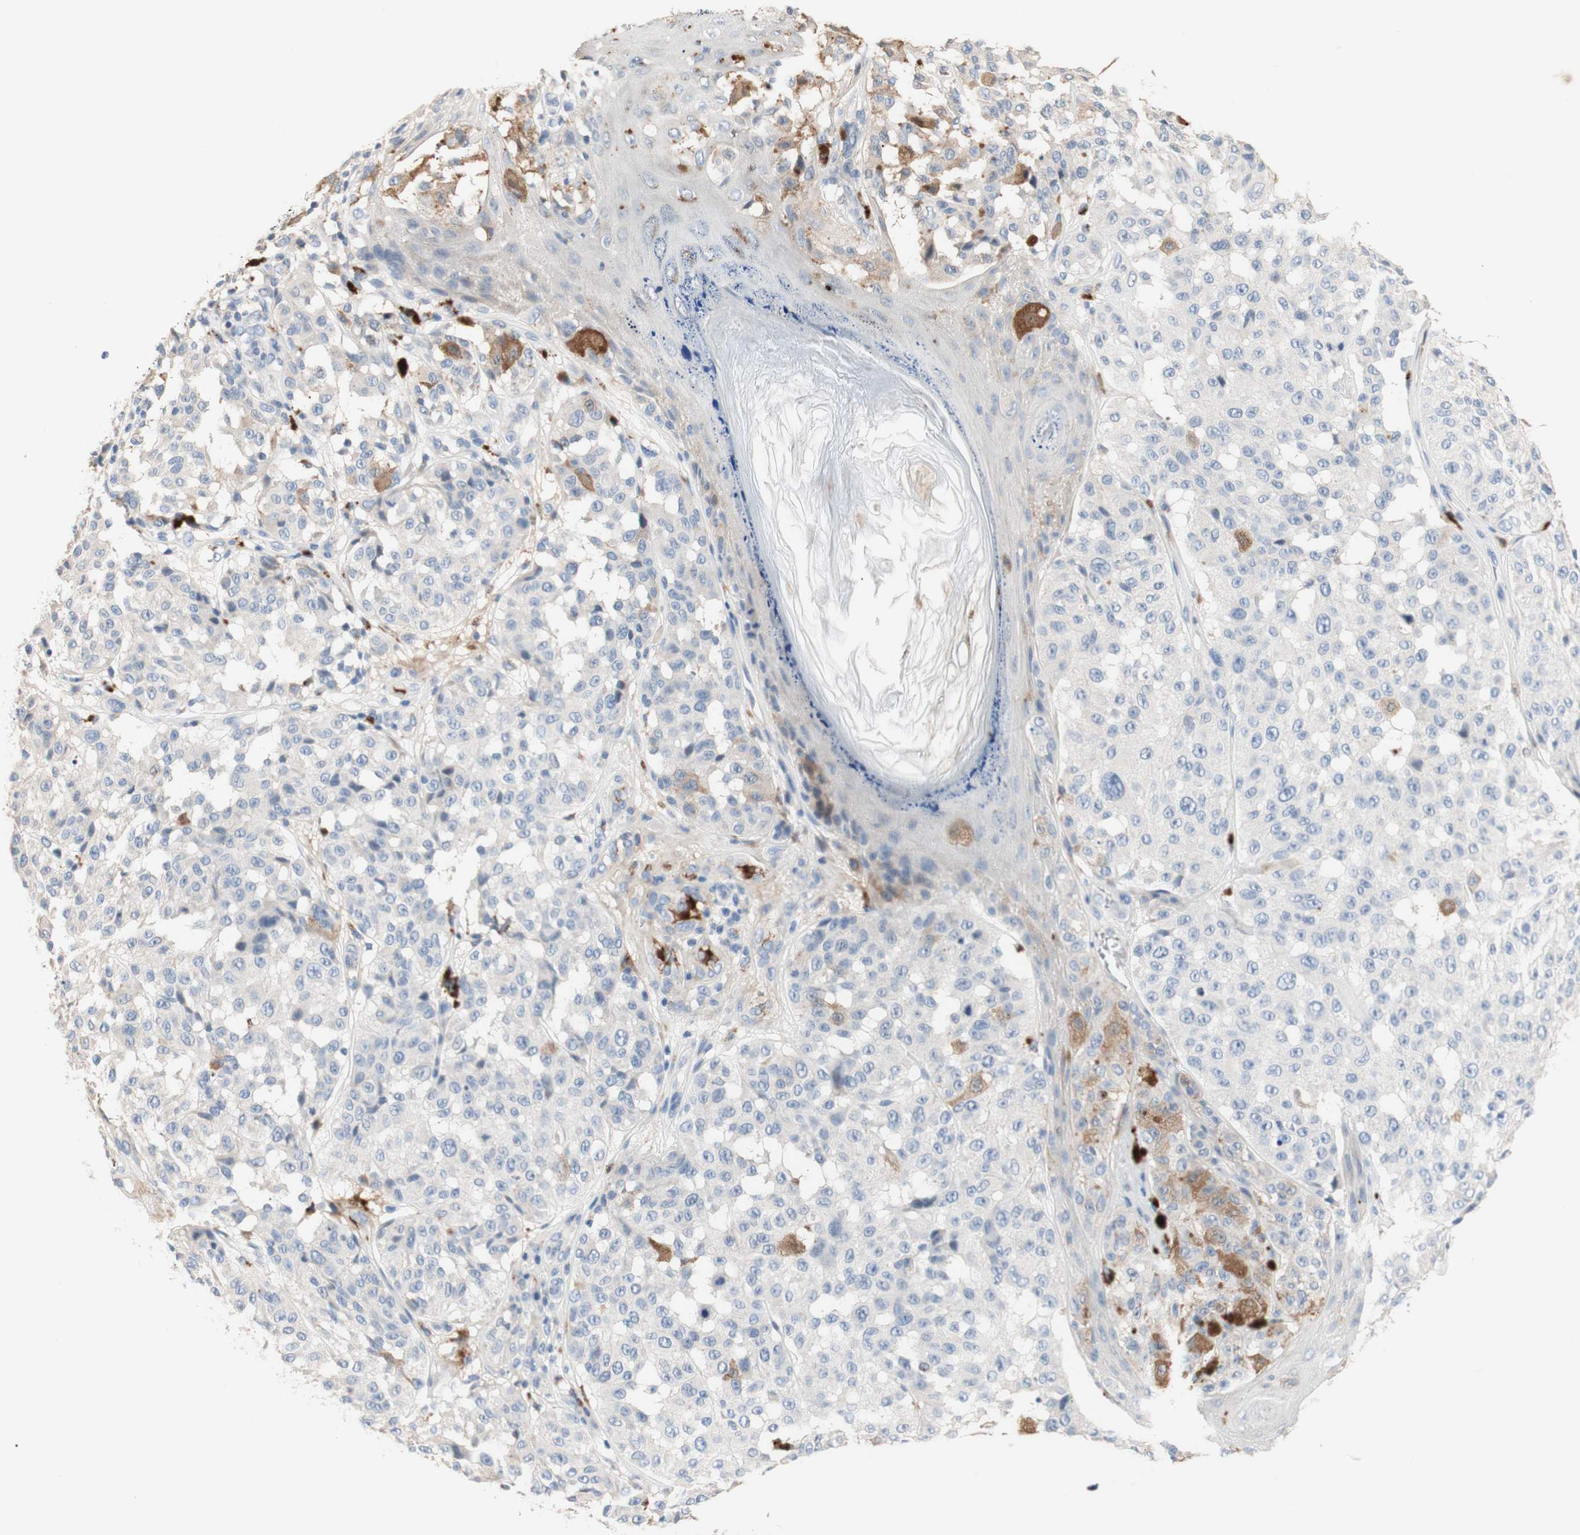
{"staining": {"intensity": "moderate", "quantity": "<25%", "location": "cytoplasmic/membranous"}, "tissue": "melanoma", "cell_type": "Tumor cells", "image_type": "cancer", "snomed": [{"axis": "morphology", "description": "Malignant melanoma, NOS"}, {"axis": "topography", "description": "Skin"}], "caption": "Immunohistochemical staining of human malignant melanoma shows low levels of moderate cytoplasmic/membranous protein expression in approximately <25% of tumor cells.", "gene": "CDON", "patient": {"sex": "female", "age": 46}}